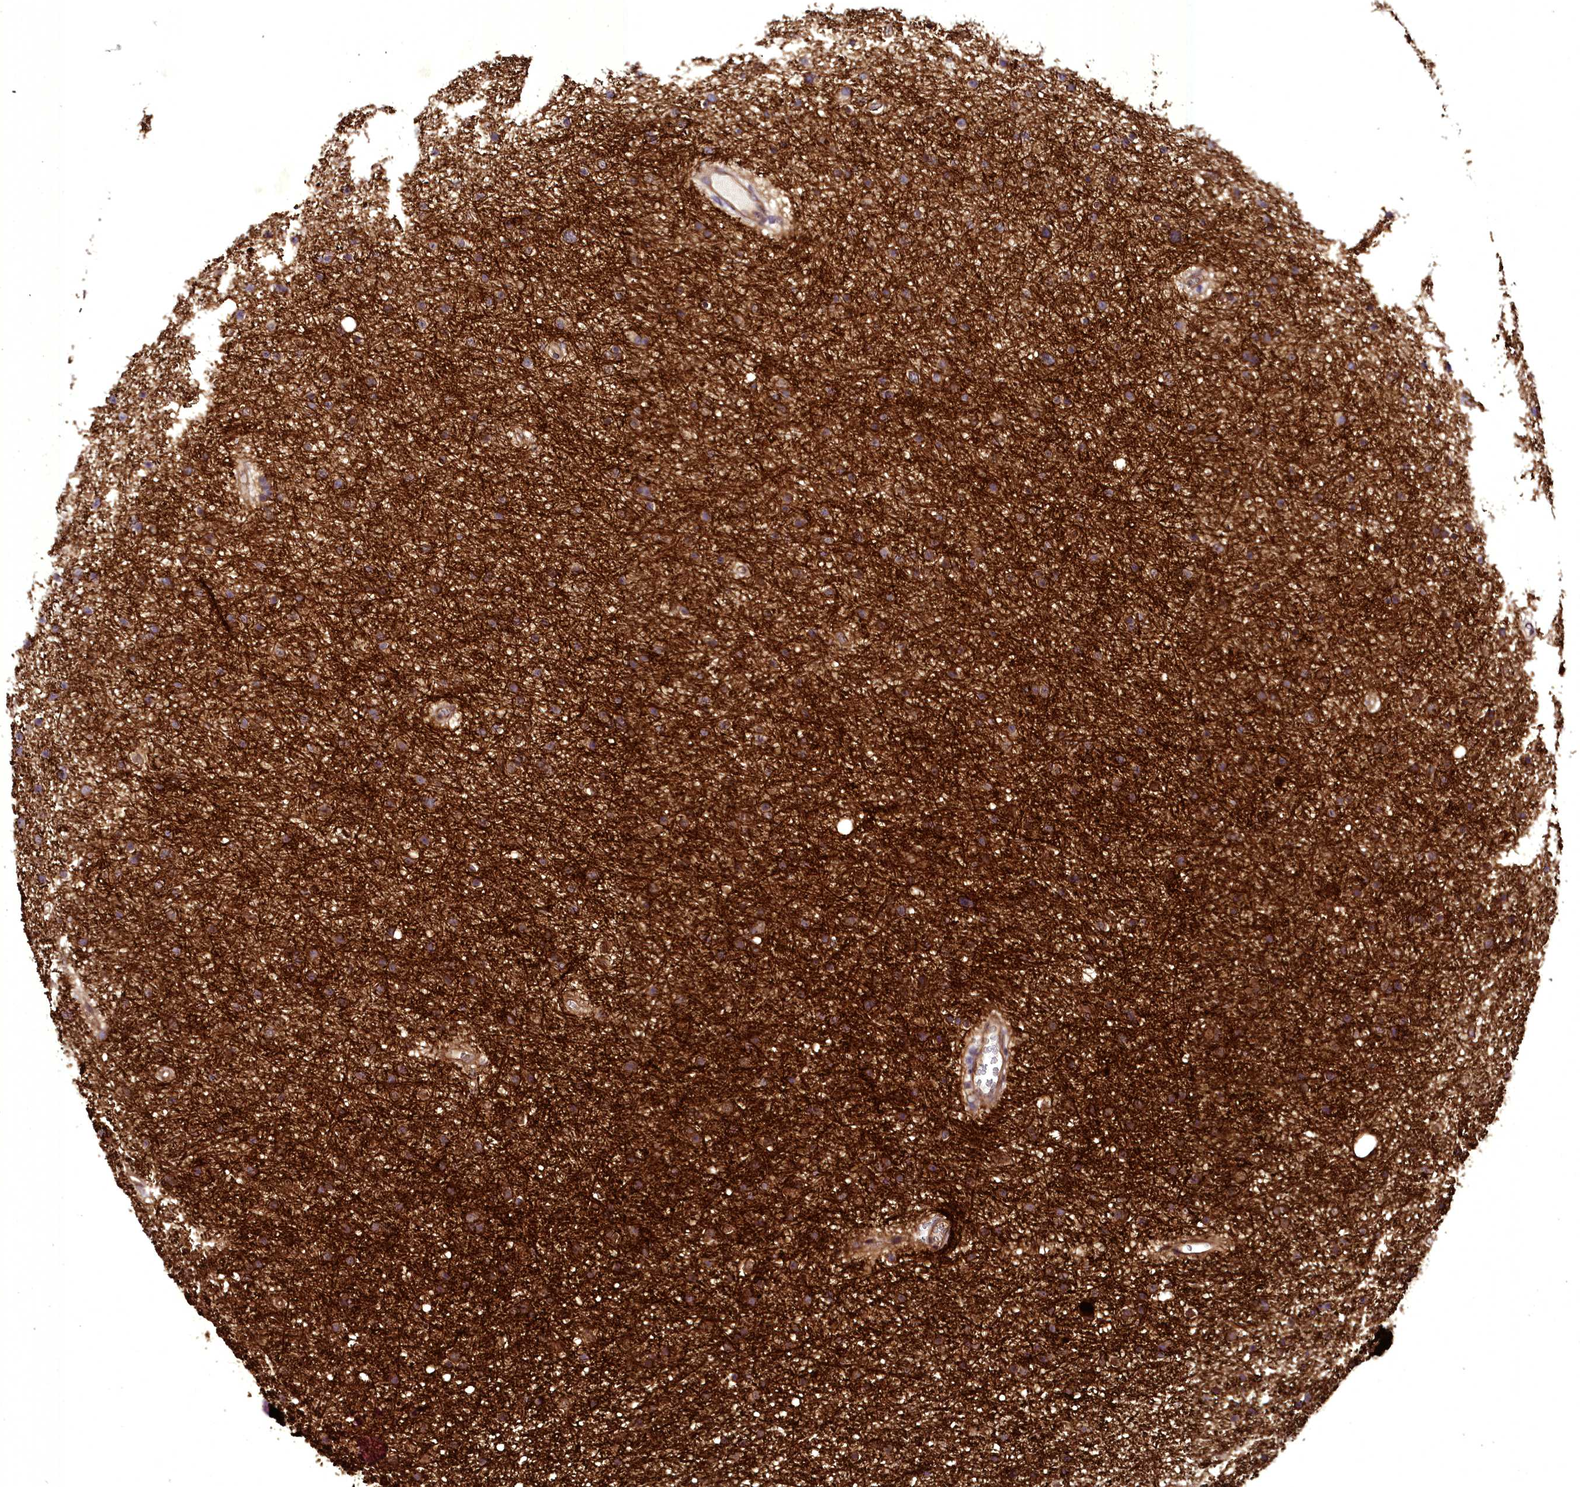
{"staining": {"intensity": "strong", "quantity": ">75%", "location": "cytoplasmic/membranous"}, "tissue": "glioma", "cell_type": "Tumor cells", "image_type": "cancer", "snomed": [{"axis": "morphology", "description": "Glioma, malignant, Low grade"}, {"axis": "topography", "description": "Cerebral cortex"}], "caption": "Protein expression by IHC demonstrates strong cytoplasmic/membranous positivity in approximately >75% of tumor cells in malignant low-grade glioma.", "gene": "STXBP1", "patient": {"sex": "female", "age": 39}}